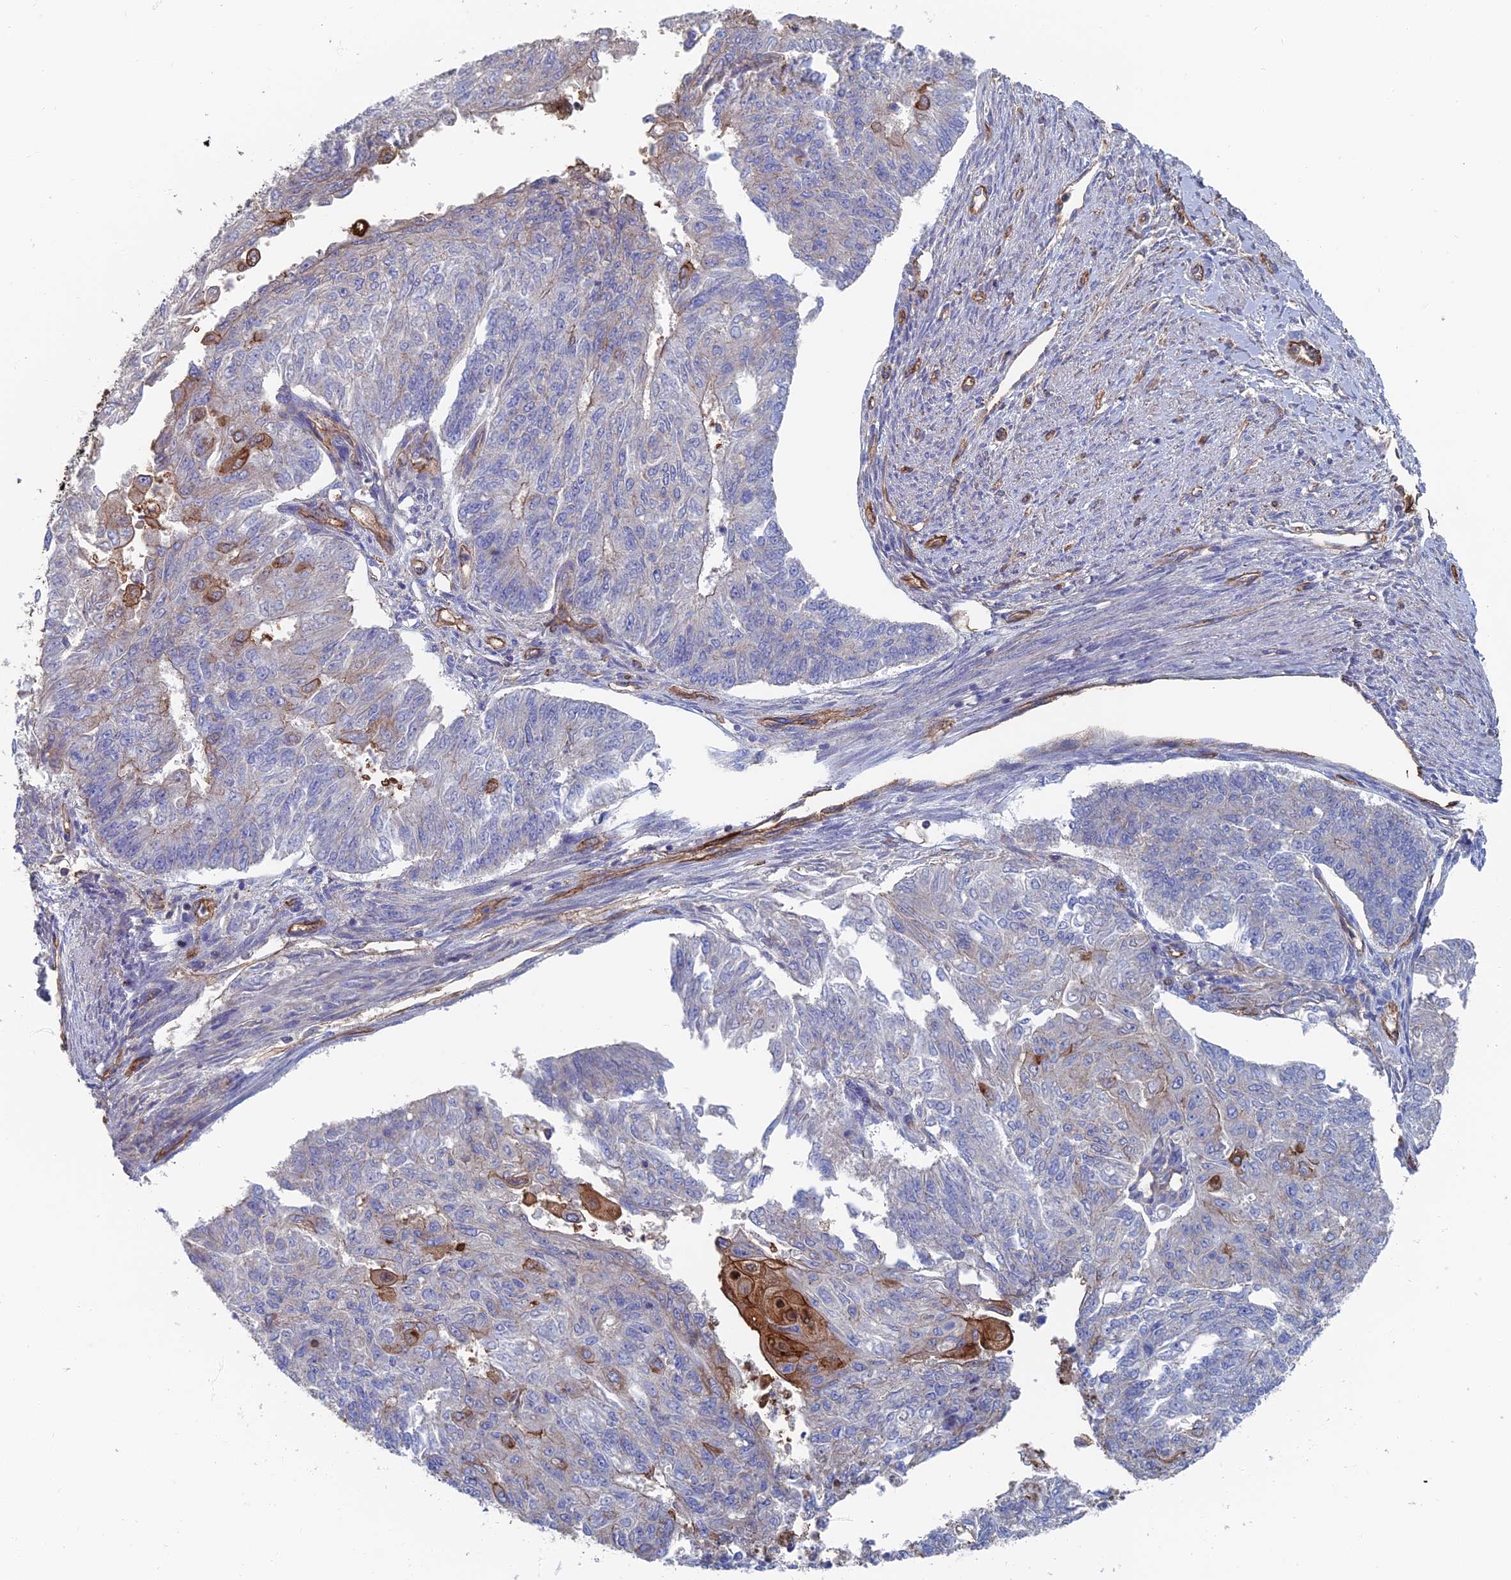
{"staining": {"intensity": "moderate", "quantity": "<25%", "location": "cytoplasmic/membranous,nuclear"}, "tissue": "endometrial cancer", "cell_type": "Tumor cells", "image_type": "cancer", "snomed": [{"axis": "morphology", "description": "Adenocarcinoma, NOS"}, {"axis": "topography", "description": "Endometrium"}], "caption": "DAB (3,3'-diaminobenzidine) immunohistochemical staining of endometrial cancer shows moderate cytoplasmic/membranous and nuclear protein expression in about <25% of tumor cells.", "gene": "SNX11", "patient": {"sex": "female", "age": 32}}